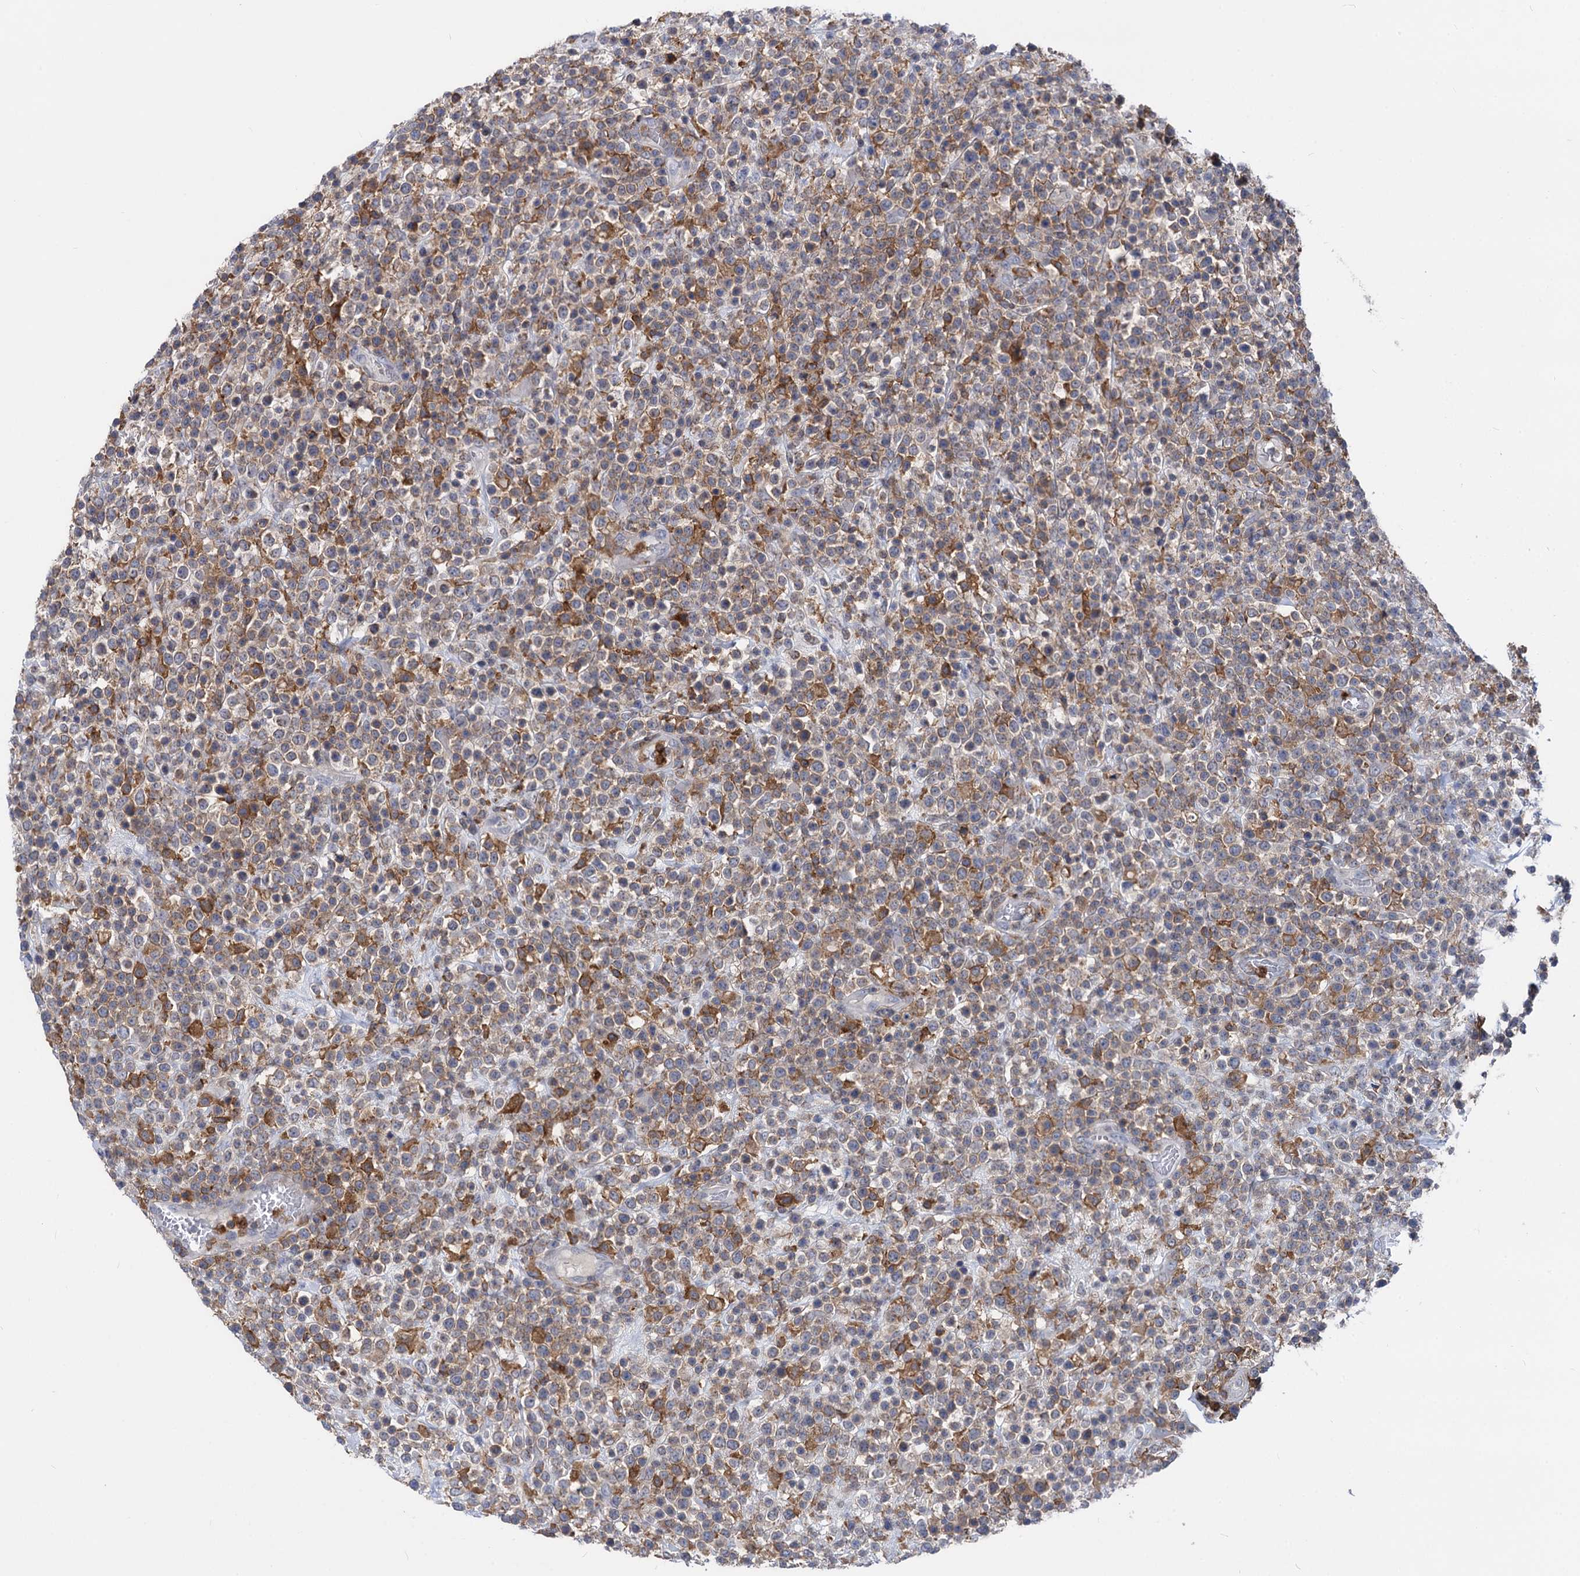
{"staining": {"intensity": "weak", "quantity": "<25%", "location": "cytoplasmic/membranous"}, "tissue": "lymphoma", "cell_type": "Tumor cells", "image_type": "cancer", "snomed": [{"axis": "morphology", "description": "Malignant lymphoma, non-Hodgkin's type, High grade"}, {"axis": "topography", "description": "Colon"}], "caption": "Lymphoma was stained to show a protein in brown. There is no significant staining in tumor cells.", "gene": "RHOG", "patient": {"sex": "female", "age": 53}}